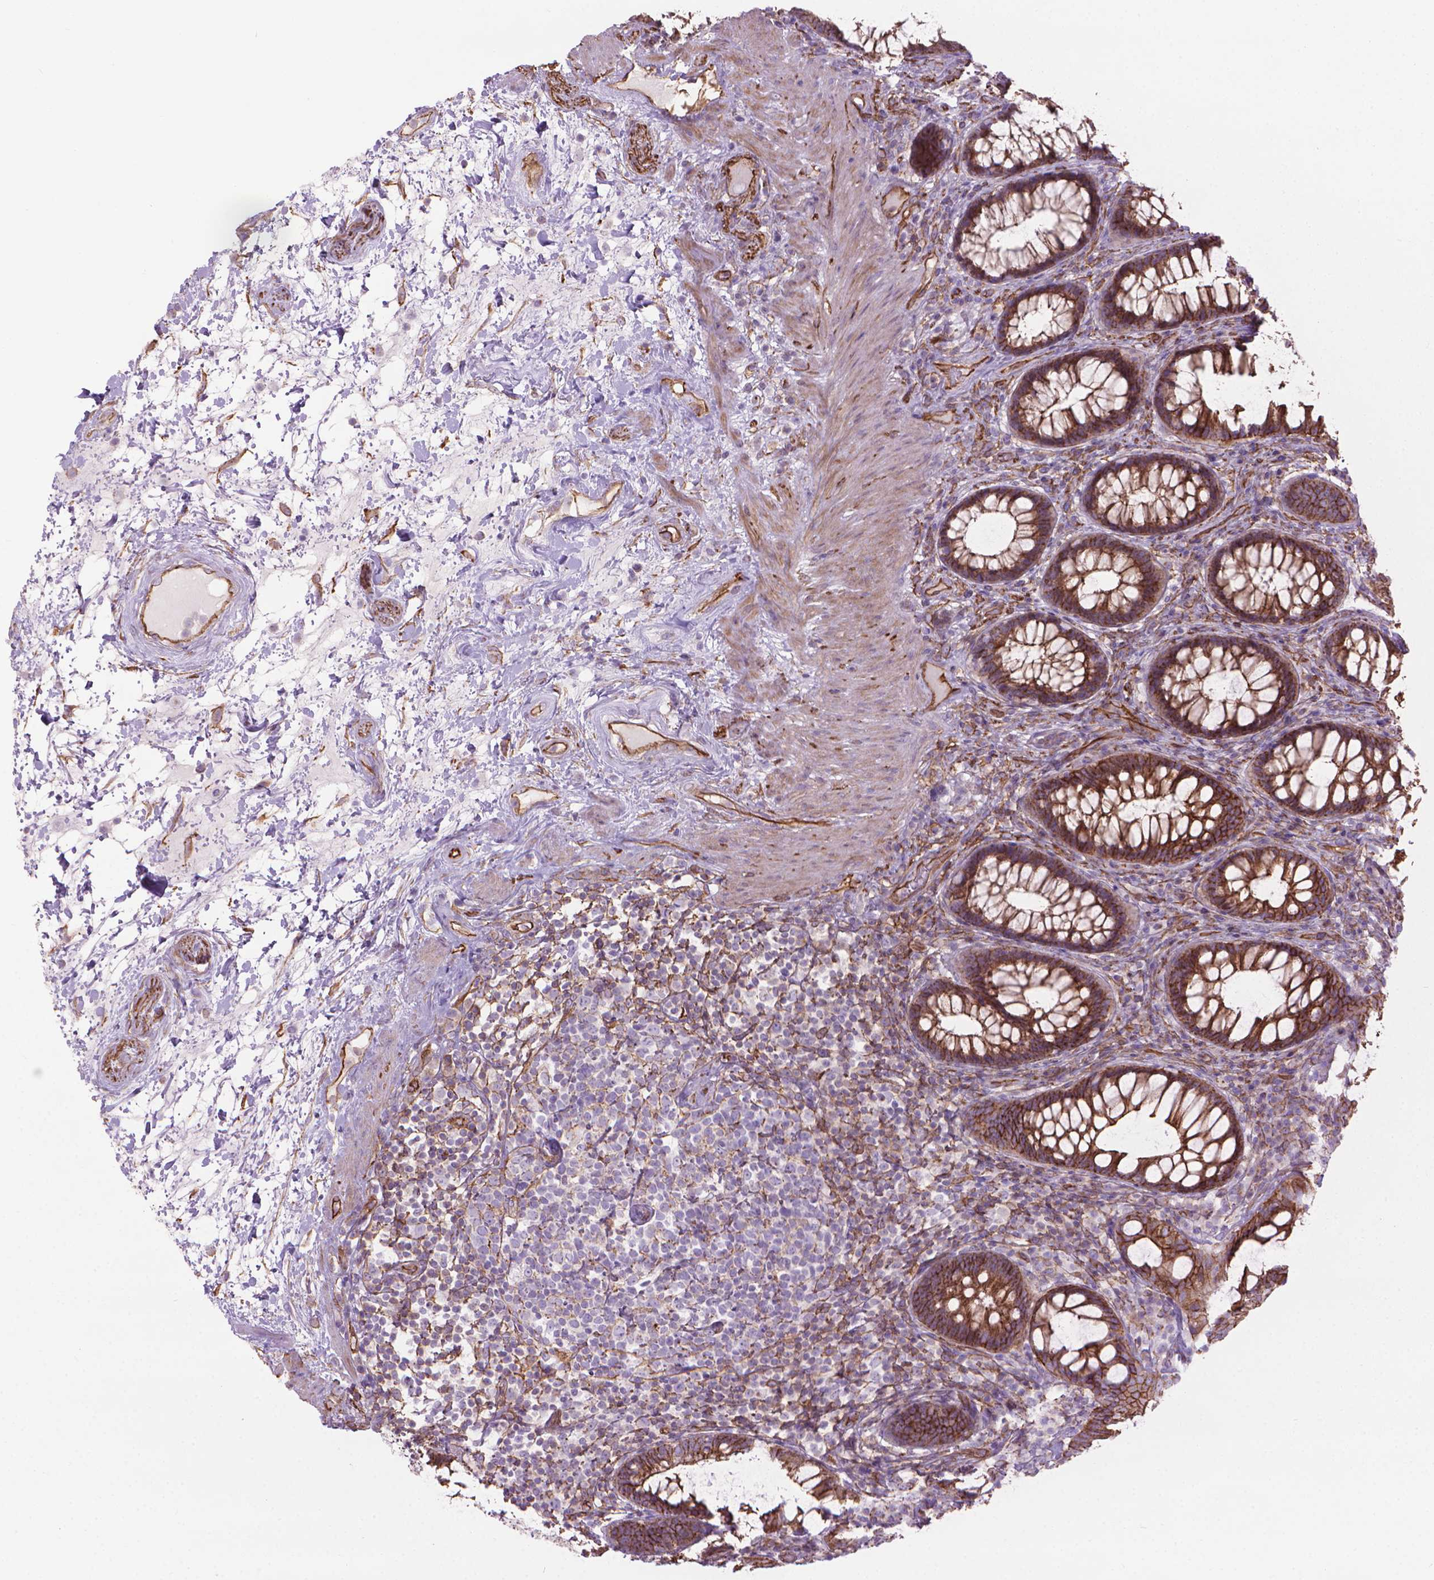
{"staining": {"intensity": "strong", "quantity": ">75%", "location": "cytoplasmic/membranous"}, "tissue": "rectum", "cell_type": "Glandular cells", "image_type": "normal", "snomed": [{"axis": "morphology", "description": "Normal tissue, NOS"}, {"axis": "topography", "description": "Rectum"}], "caption": "This photomicrograph displays IHC staining of benign rectum, with high strong cytoplasmic/membranous expression in approximately >75% of glandular cells.", "gene": "TENT5A", "patient": {"sex": "male", "age": 72}}